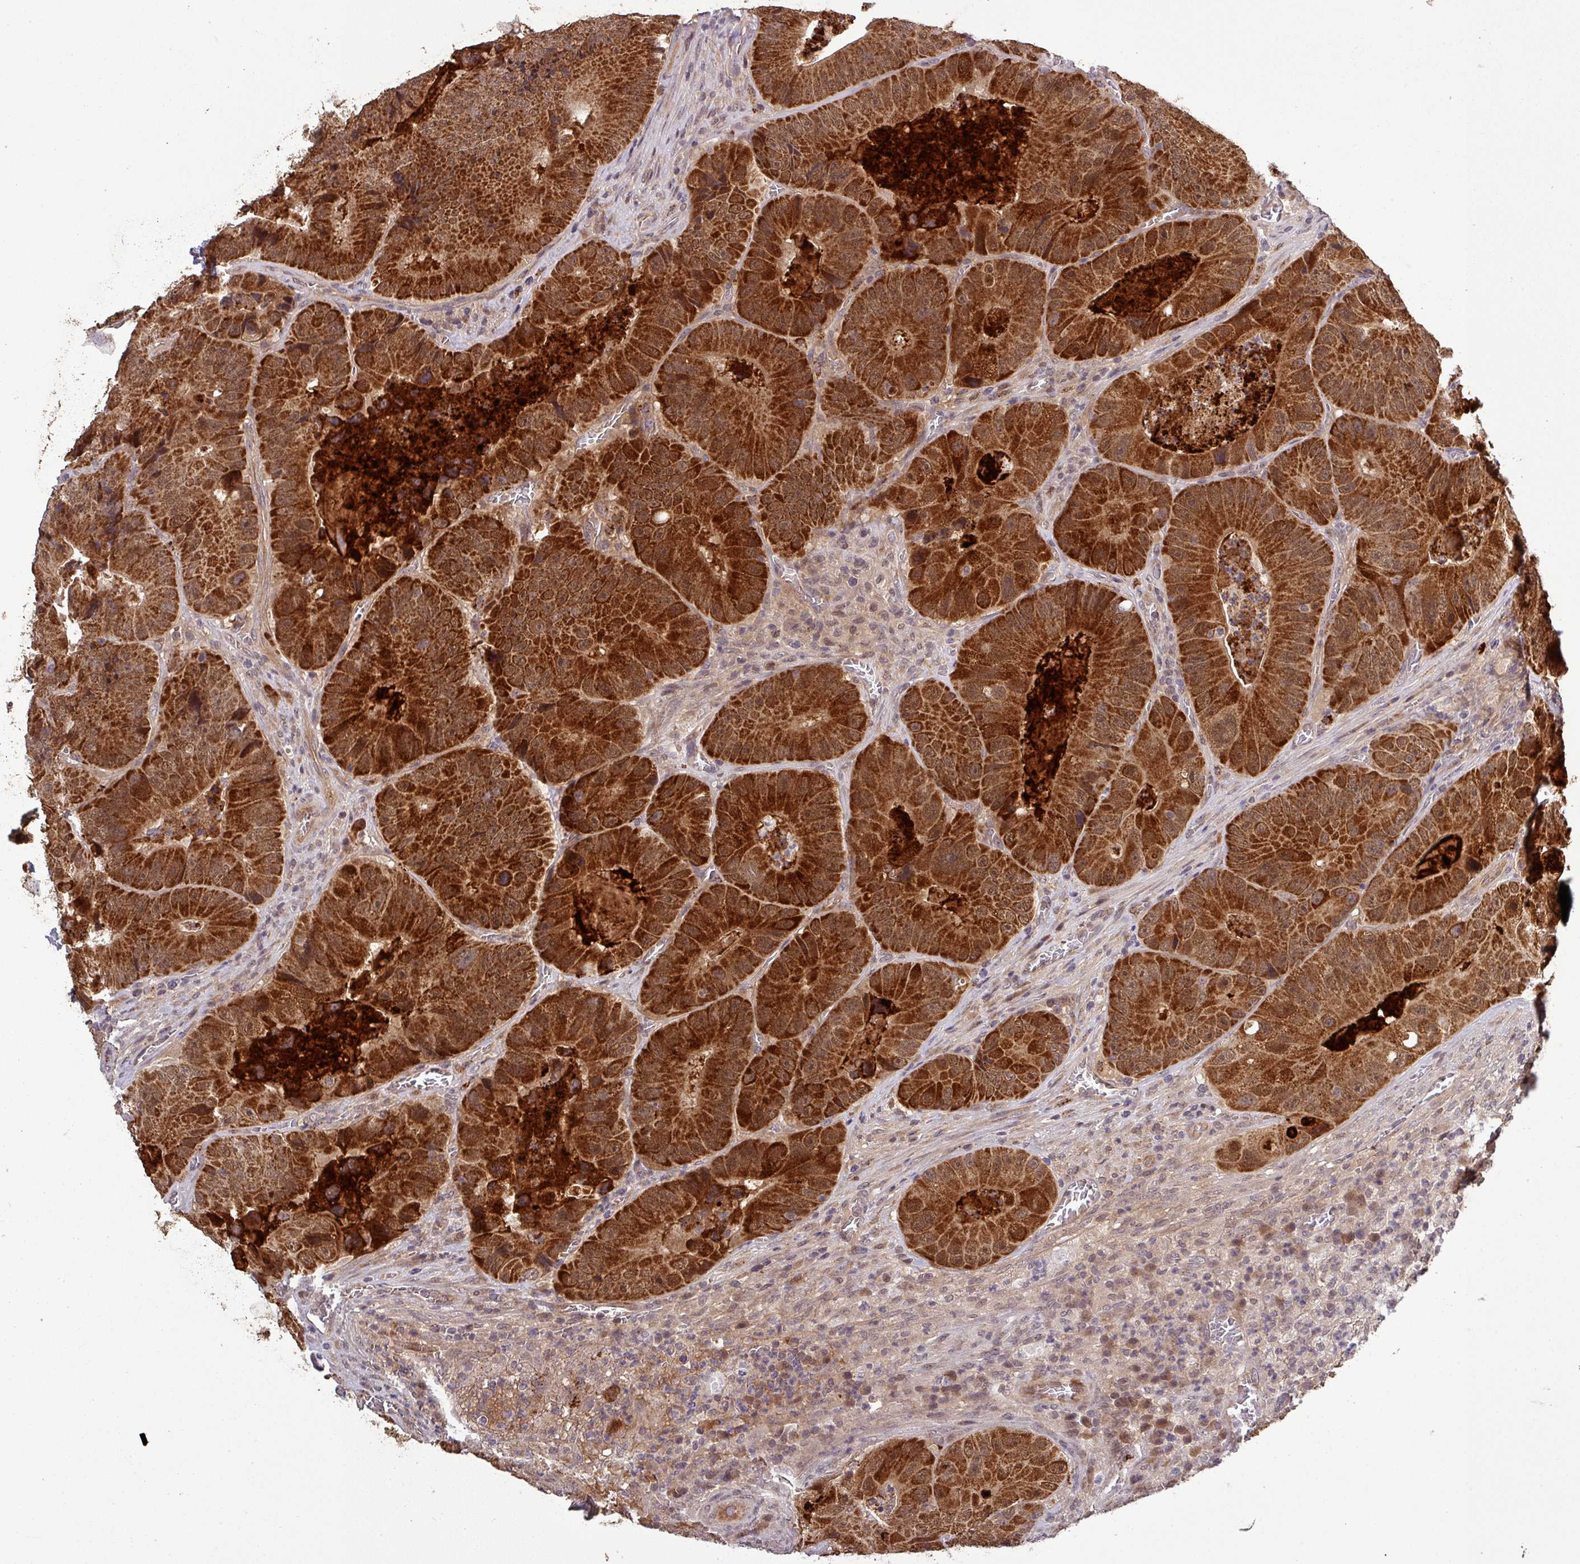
{"staining": {"intensity": "strong", "quantity": ">75%", "location": "cytoplasmic/membranous"}, "tissue": "colorectal cancer", "cell_type": "Tumor cells", "image_type": "cancer", "snomed": [{"axis": "morphology", "description": "Adenocarcinoma, NOS"}, {"axis": "topography", "description": "Colon"}], "caption": "Colorectal cancer stained with immunohistochemistry reveals strong cytoplasmic/membranous staining in approximately >75% of tumor cells.", "gene": "PUS1", "patient": {"sex": "female", "age": 86}}